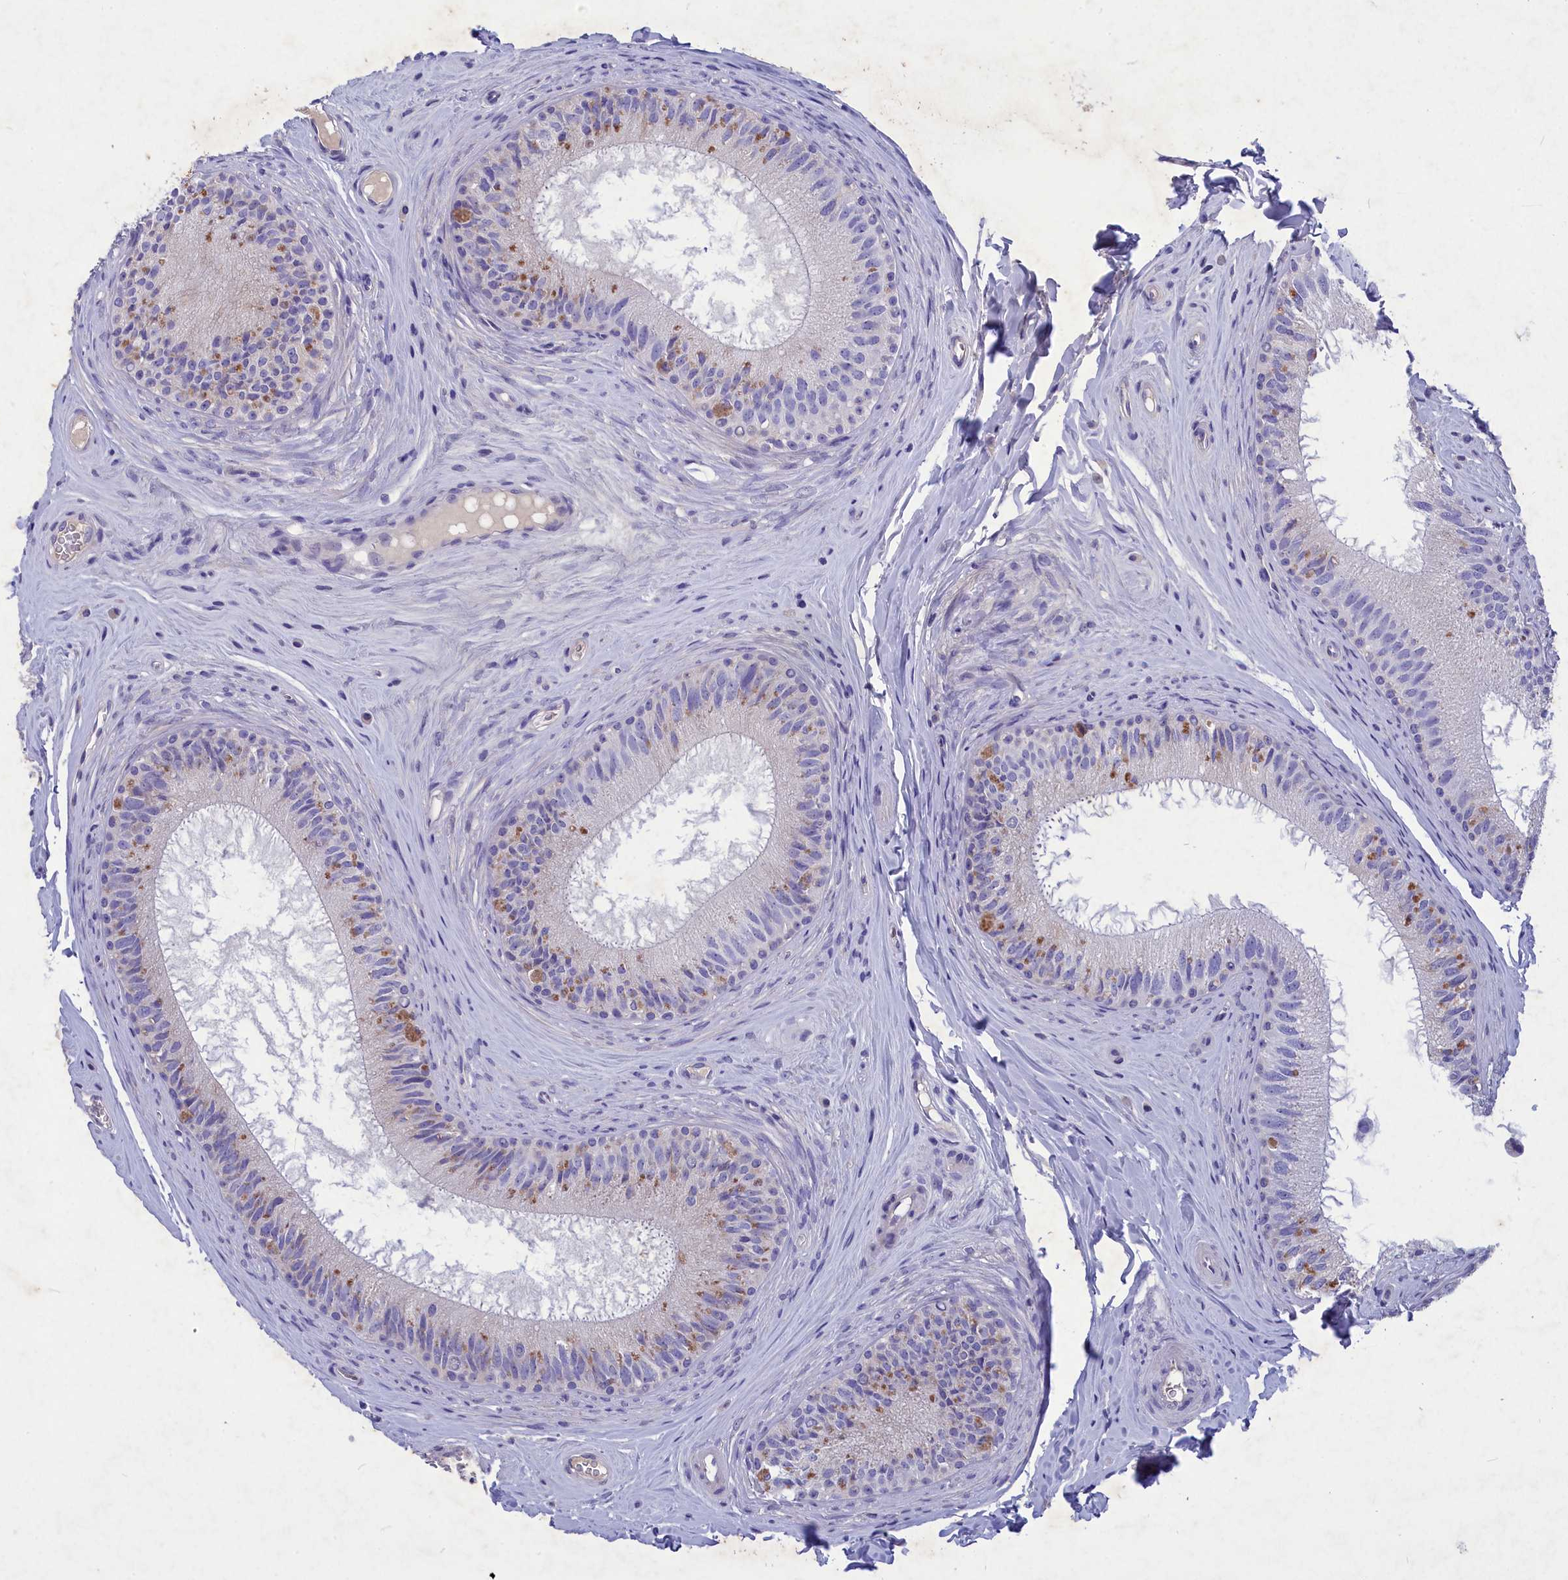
{"staining": {"intensity": "negative", "quantity": "none", "location": "none"}, "tissue": "epididymis", "cell_type": "Glandular cells", "image_type": "normal", "snomed": [{"axis": "morphology", "description": "Normal tissue, NOS"}, {"axis": "topography", "description": "Epididymis"}], "caption": "Immunohistochemistry (IHC) micrograph of normal epididymis stained for a protein (brown), which exhibits no staining in glandular cells. The staining is performed using DAB brown chromogen with nuclei counter-stained in using hematoxylin.", "gene": "DEFB119", "patient": {"sex": "male", "age": 33}}